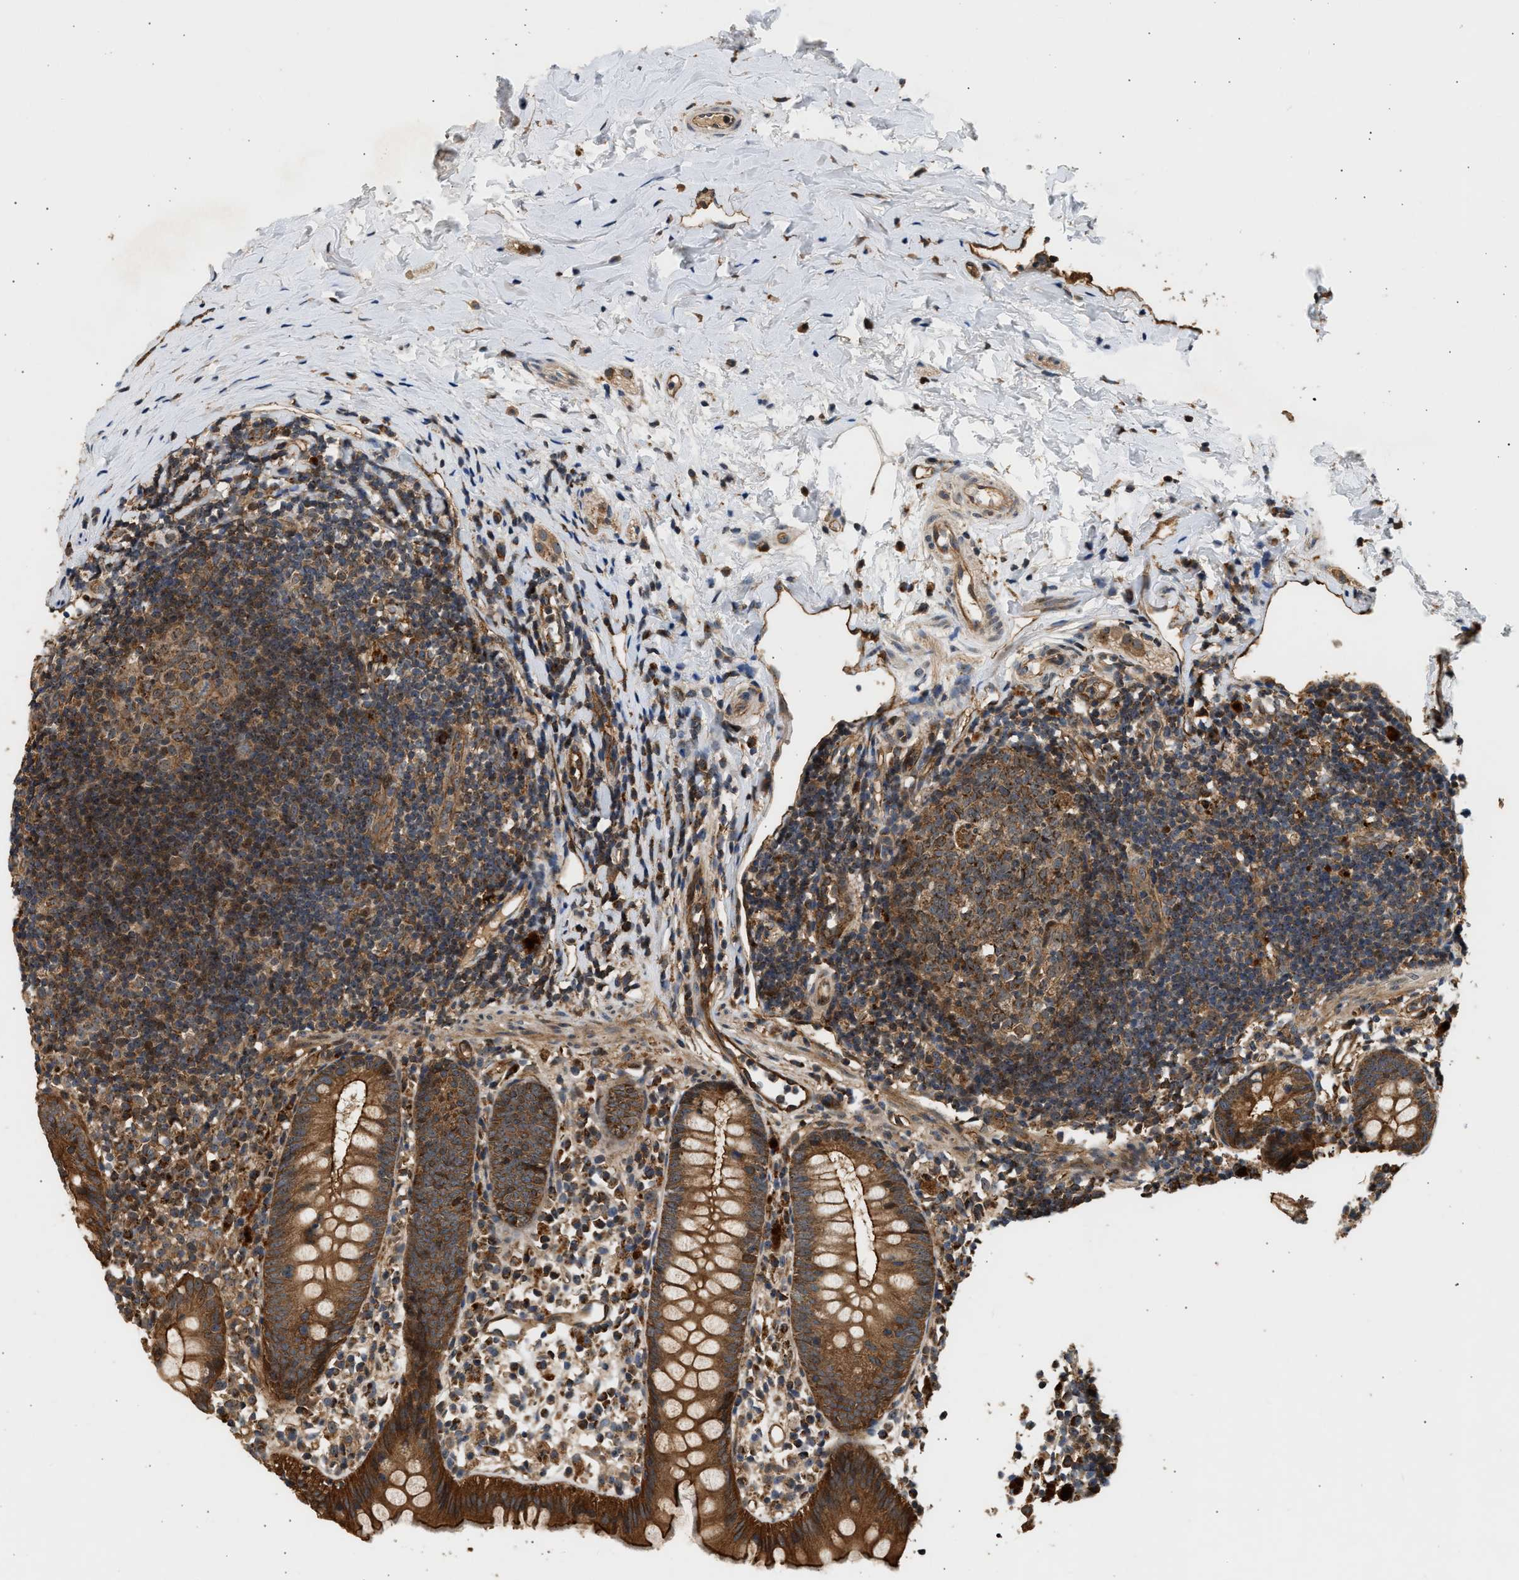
{"staining": {"intensity": "strong", "quantity": ">75%", "location": "cytoplasmic/membranous"}, "tissue": "appendix", "cell_type": "Glandular cells", "image_type": "normal", "snomed": [{"axis": "morphology", "description": "Normal tissue, NOS"}, {"axis": "topography", "description": "Appendix"}], "caption": "Glandular cells display strong cytoplasmic/membranous positivity in approximately >75% of cells in benign appendix.", "gene": "DUSP14", "patient": {"sex": "female", "age": 20}}